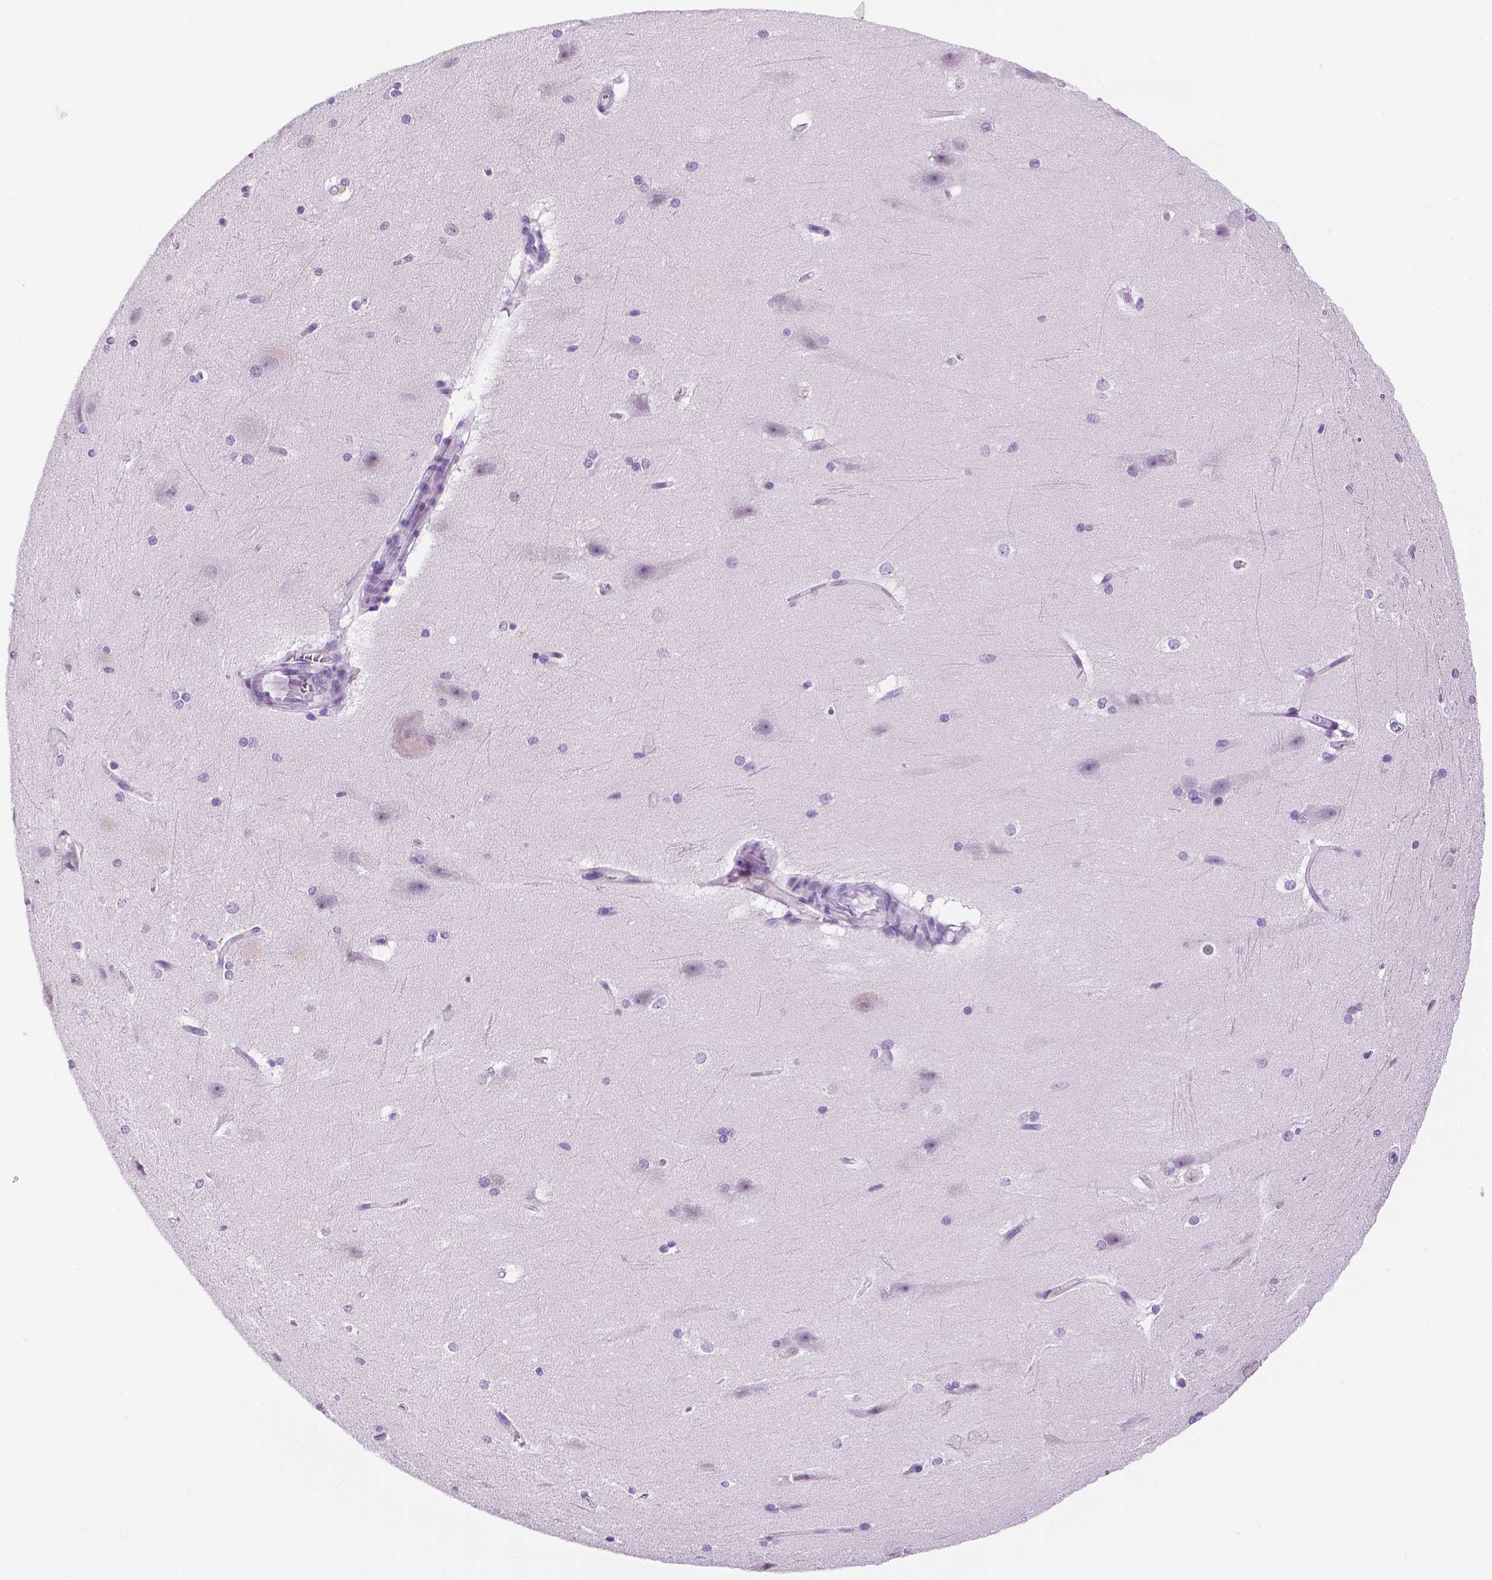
{"staining": {"intensity": "negative", "quantity": "none", "location": "none"}, "tissue": "hippocampus", "cell_type": "Glial cells", "image_type": "normal", "snomed": [{"axis": "morphology", "description": "Normal tissue, NOS"}, {"axis": "topography", "description": "Cerebral cortex"}, {"axis": "topography", "description": "Hippocampus"}], "caption": "High magnification brightfield microscopy of normal hippocampus stained with DAB (3,3'-diaminobenzidine) (brown) and counterstained with hematoxylin (blue): glial cells show no significant staining.", "gene": "PPL", "patient": {"sex": "female", "age": 19}}